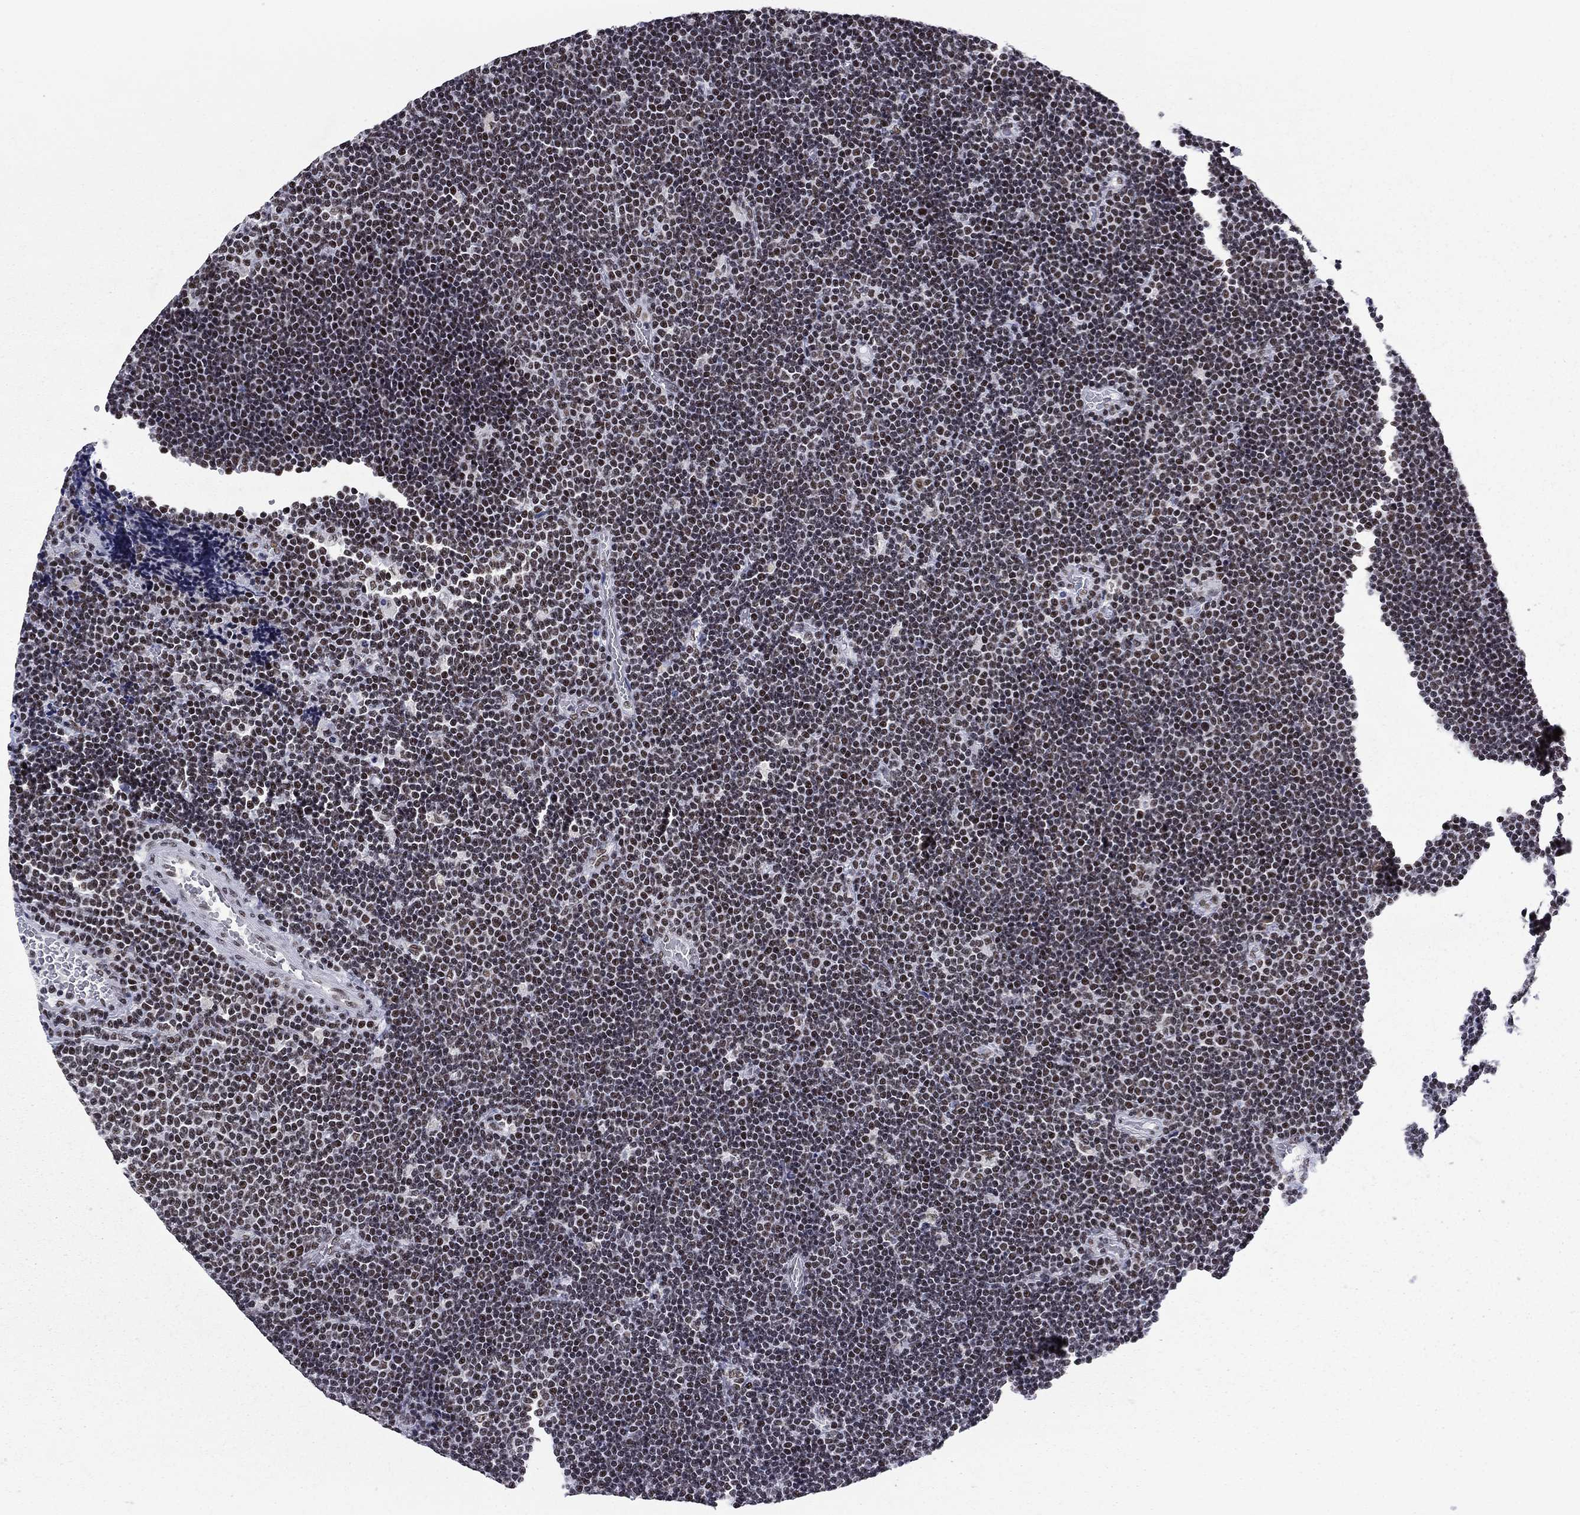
{"staining": {"intensity": "moderate", "quantity": "25%-75%", "location": "nuclear"}, "tissue": "lymphoma", "cell_type": "Tumor cells", "image_type": "cancer", "snomed": [{"axis": "morphology", "description": "Malignant lymphoma, non-Hodgkin's type, Low grade"}, {"axis": "topography", "description": "Brain"}], "caption": "Immunohistochemical staining of low-grade malignant lymphoma, non-Hodgkin's type demonstrates medium levels of moderate nuclear positivity in approximately 25%-75% of tumor cells.", "gene": "ETV5", "patient": {"sex": "female", "age": 66}}